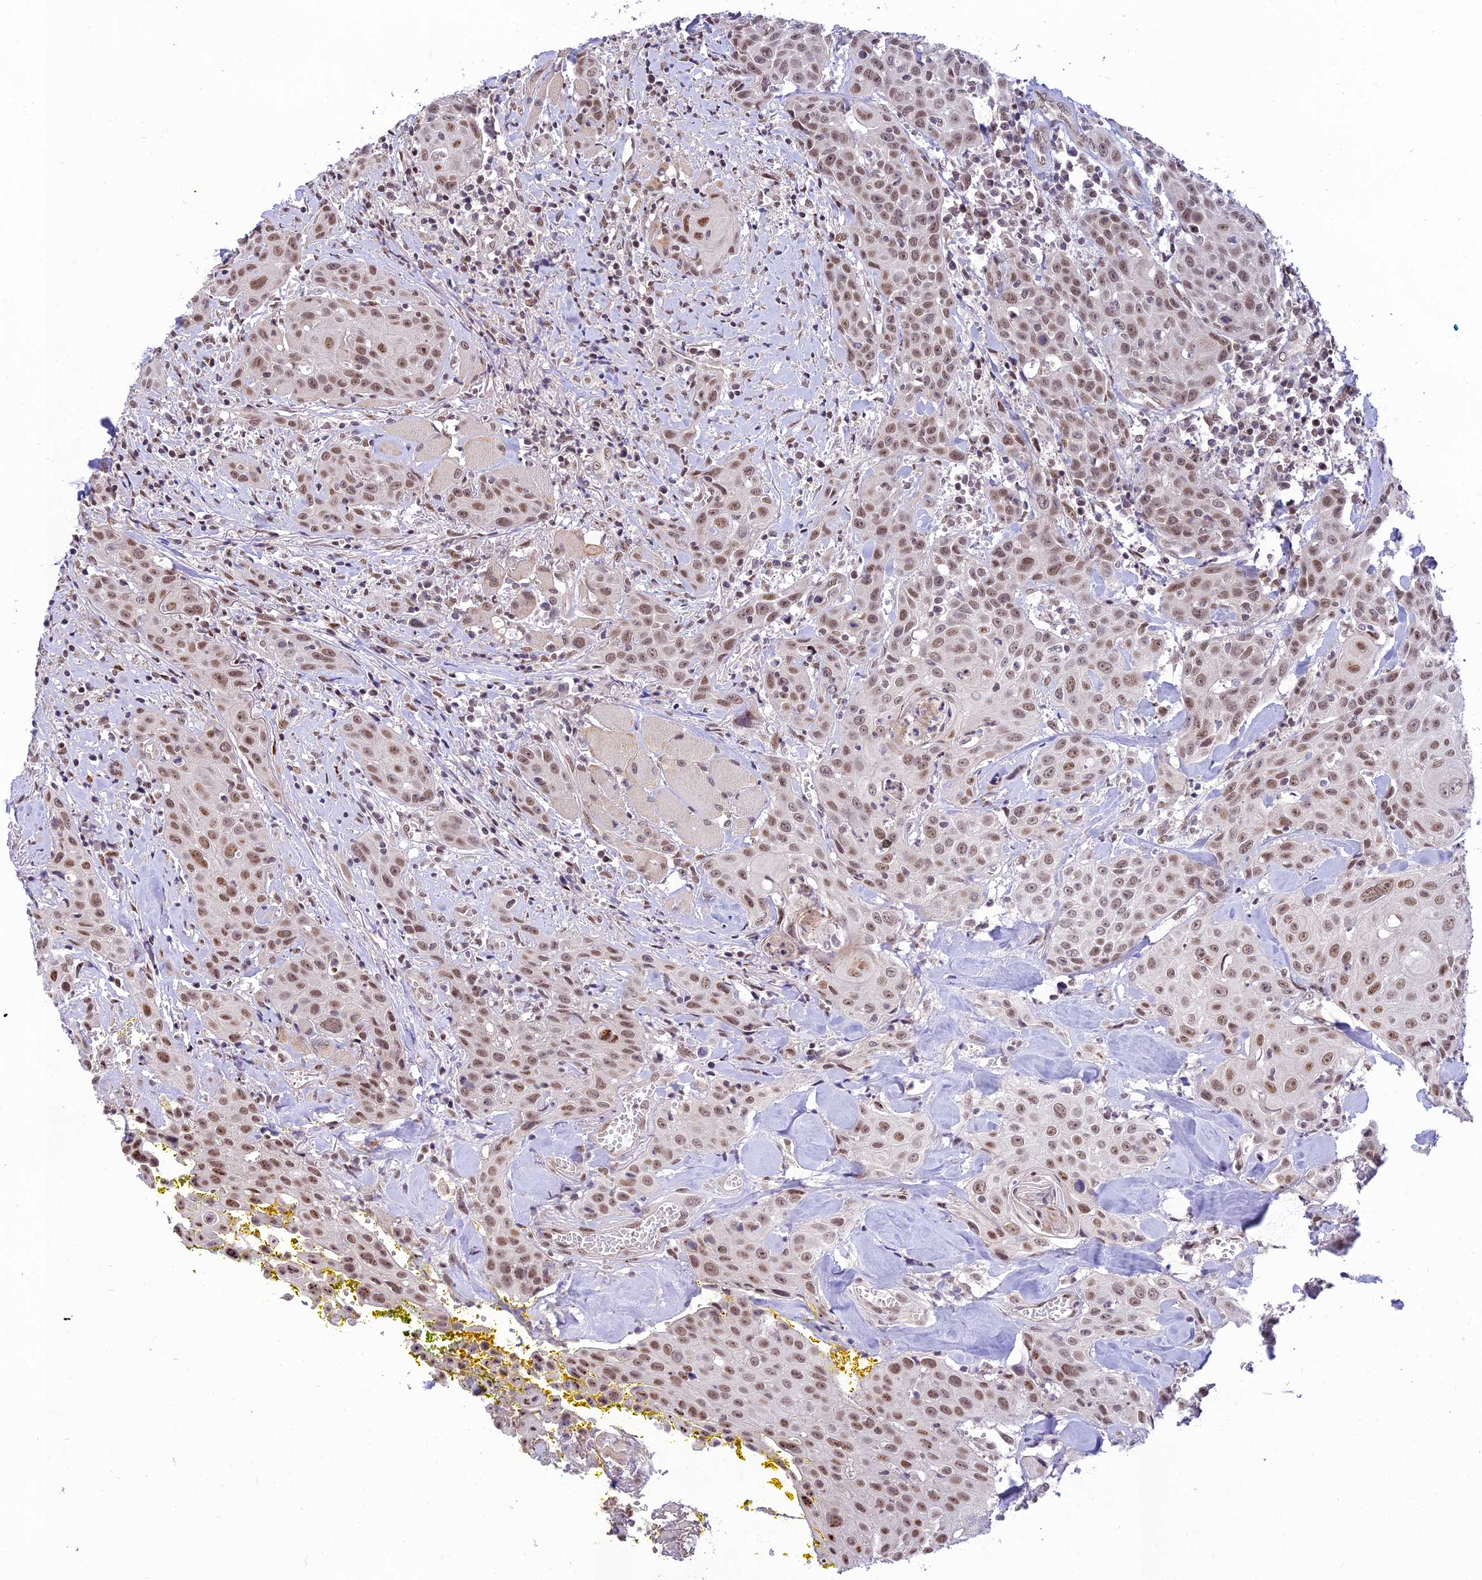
{"staining": {"intensity": "moderate", "quantity": ">75%", "location": "nuclear"}, "tissue": "head and neck cancer", "cell_type": "Tumor cells", "image_type": "cancer", "snomed": [{"axis": "morphology", "description": "Squamous cell carcinoma, NOS"}, {"axis": "topography", "description": "Oral tissue"}, {"axis": "topography", "description": "Head-Neck"}], "caption": "A high-resolution histopathology image shows immunohistochemistry staining of head and neck cancer, which exhibits moderate nuclear positivity in approximately >75% of tumor cells.", "gene": "MICOS13", "patient": {"sex": "female", "age": 82}}